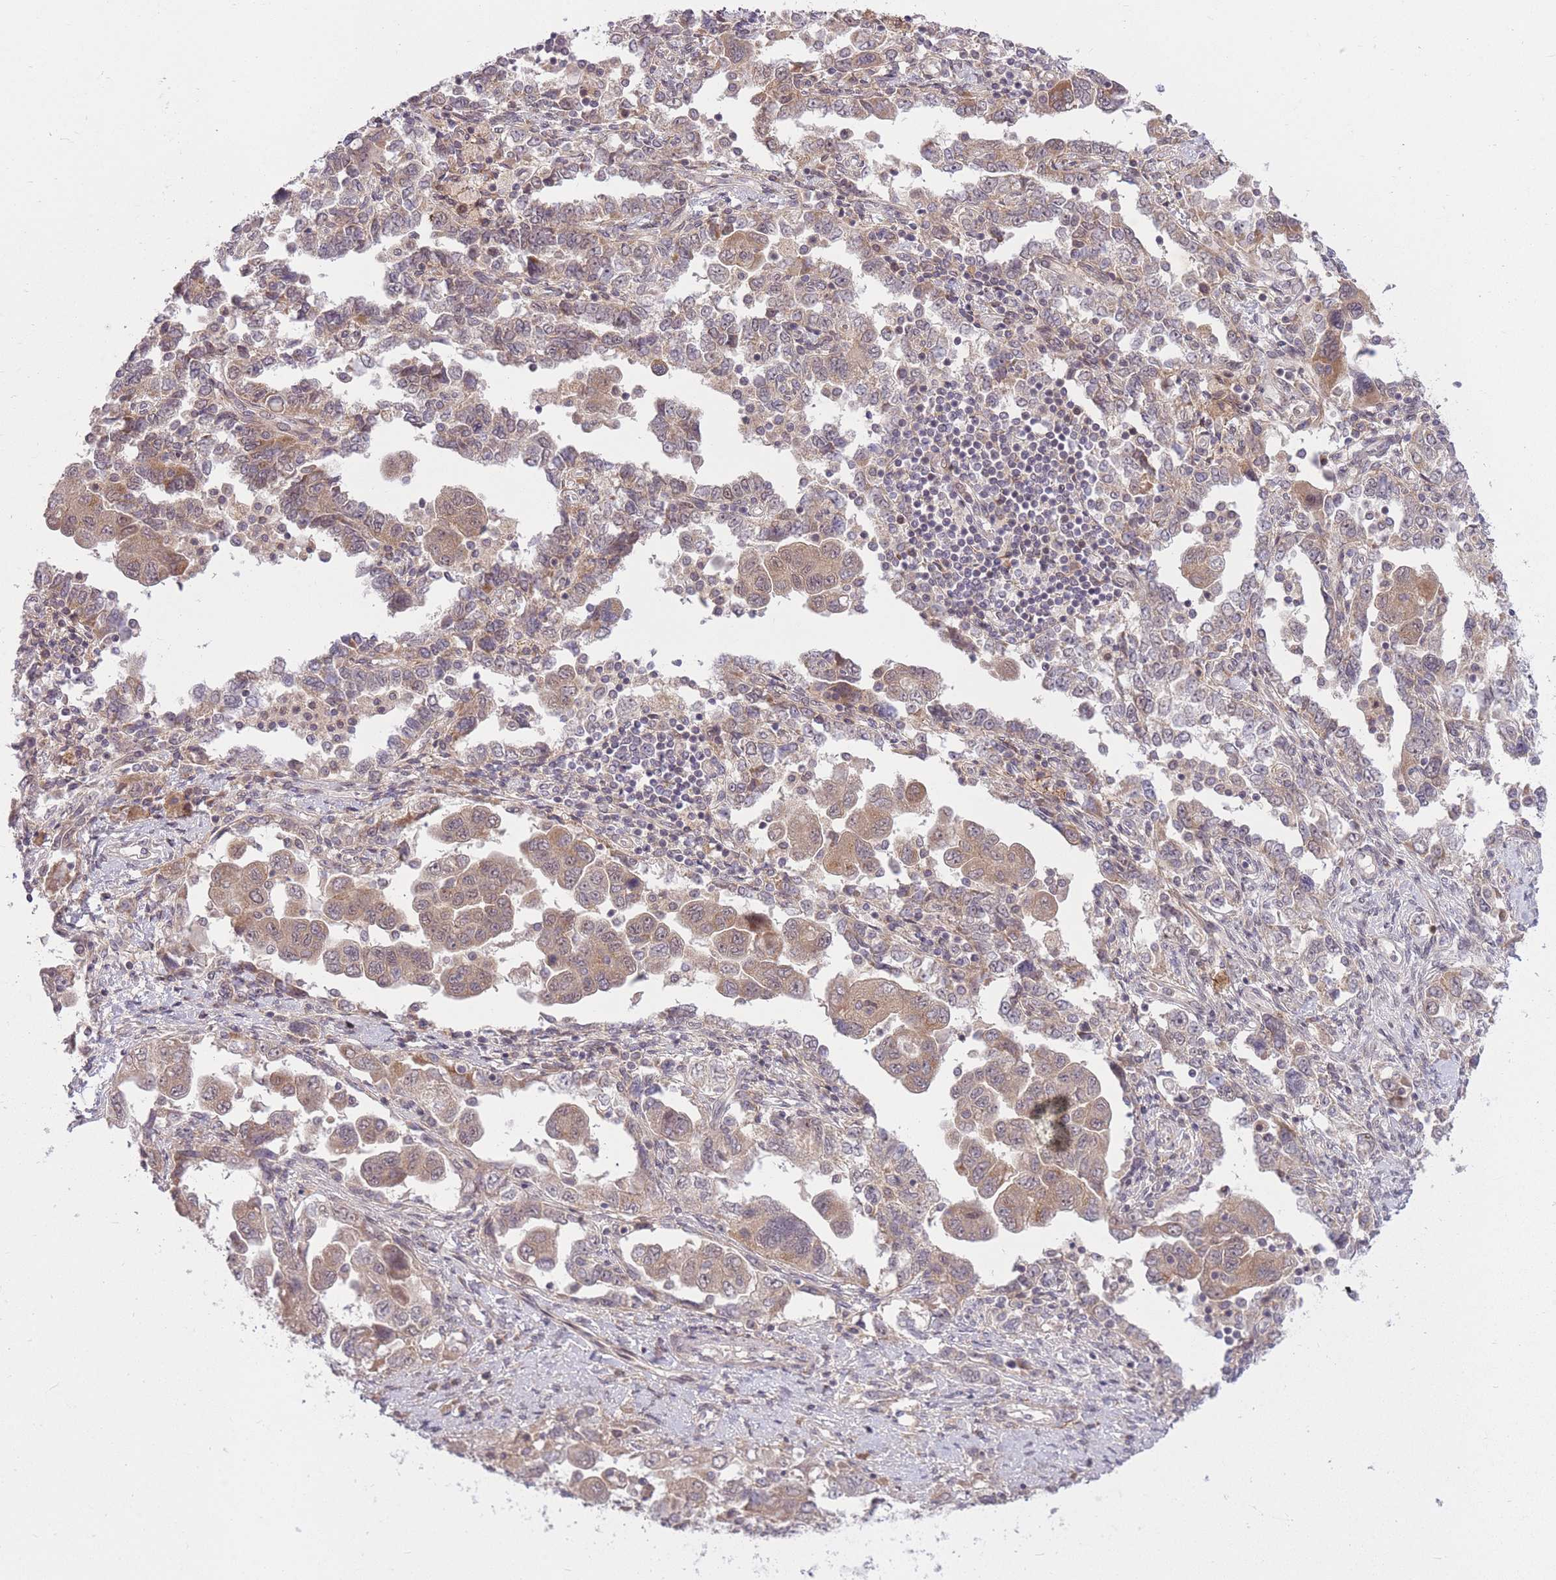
{"staining": {"intensity": "moderate", "quantity": ">75%", "location": "cytoplasmic/membranous,nuclear"}, "tissue": "ovarian cancer", "cell_type": "Tumor cells", "image_type": "cancer", "snomed": [{"axis": "morphology", "description": "Carcinoma, NOS"}, {"axis": "morphology", "description": "Cystadenocarcinoma, serous, NOS"}, {"axis": "topography", "description": "Ovary"}], "caption": "Immunohistochemistry (DAB) staining of human ovarian cancer displays moderate cytoplasmic/membranous and nuclear protein expression in about >75% of tumor cells. (DAB IHC, brown staining for protein, blue staining for nuclei).", "gene": "ZNF391", "patient": {"sex": "female", "age": 69}}